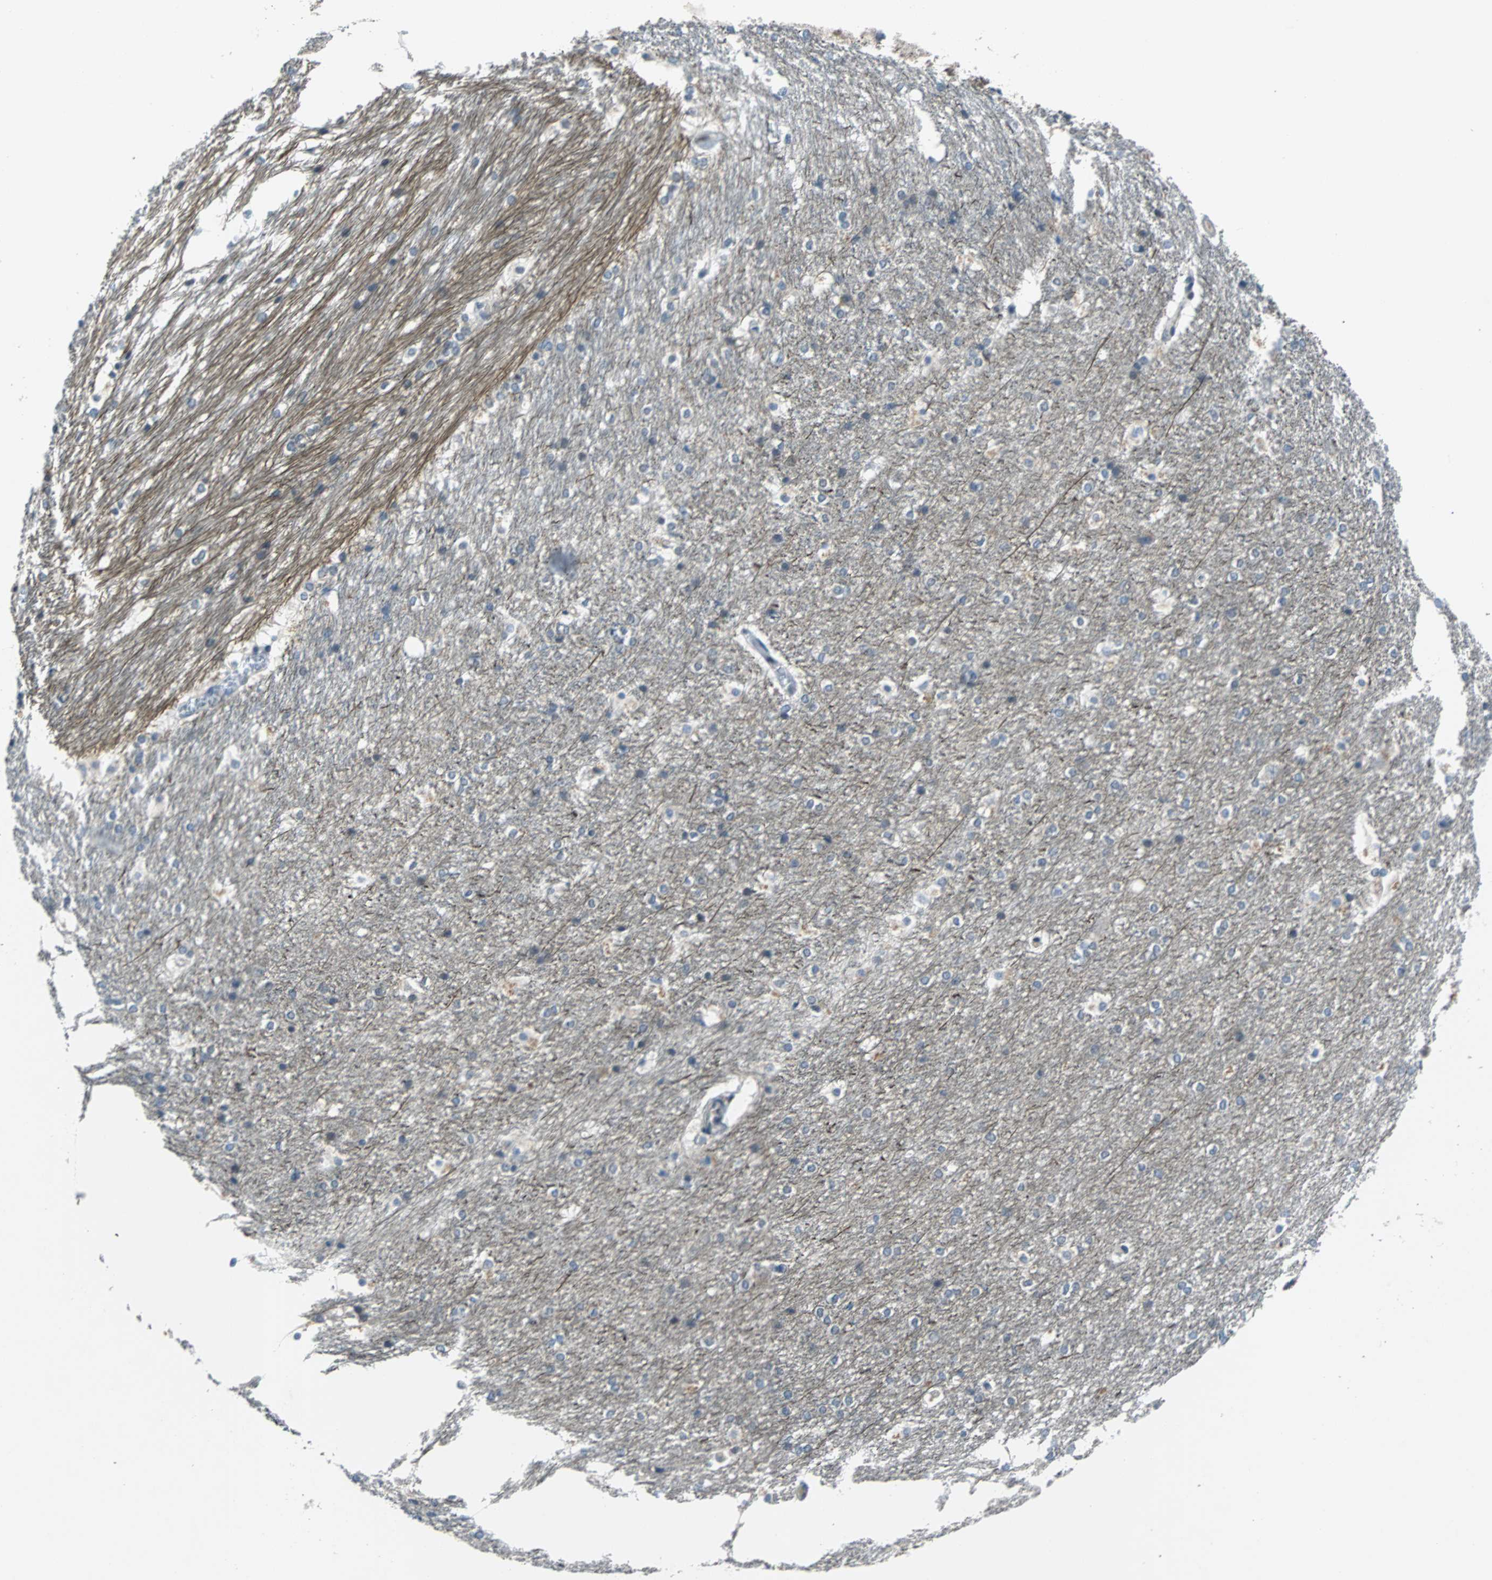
{"staining": {"intensity": "weak", "quantity": "<25%", "location": "cytoplasmic/membranous"}, "tissue": "hippocampus", "cell_type": "Glial cells", "image_type": "normal", "snomed": [{"axis": "morphology", "description": "Normal tissue, NOS"}, {"axis": "topography", "description": "Hippocampus"}], "caption": "There is no significant positivity in glial cells of hippocampus. Brightfield microscopy of immunohistochemistry (IHC) stained with DAB (3,3'-diaminobenzidine) (brown) and hematoxylin (blue), captured at high magnification.", "gene": "USP28", "patient": {"sex": "female", "age": 19}}